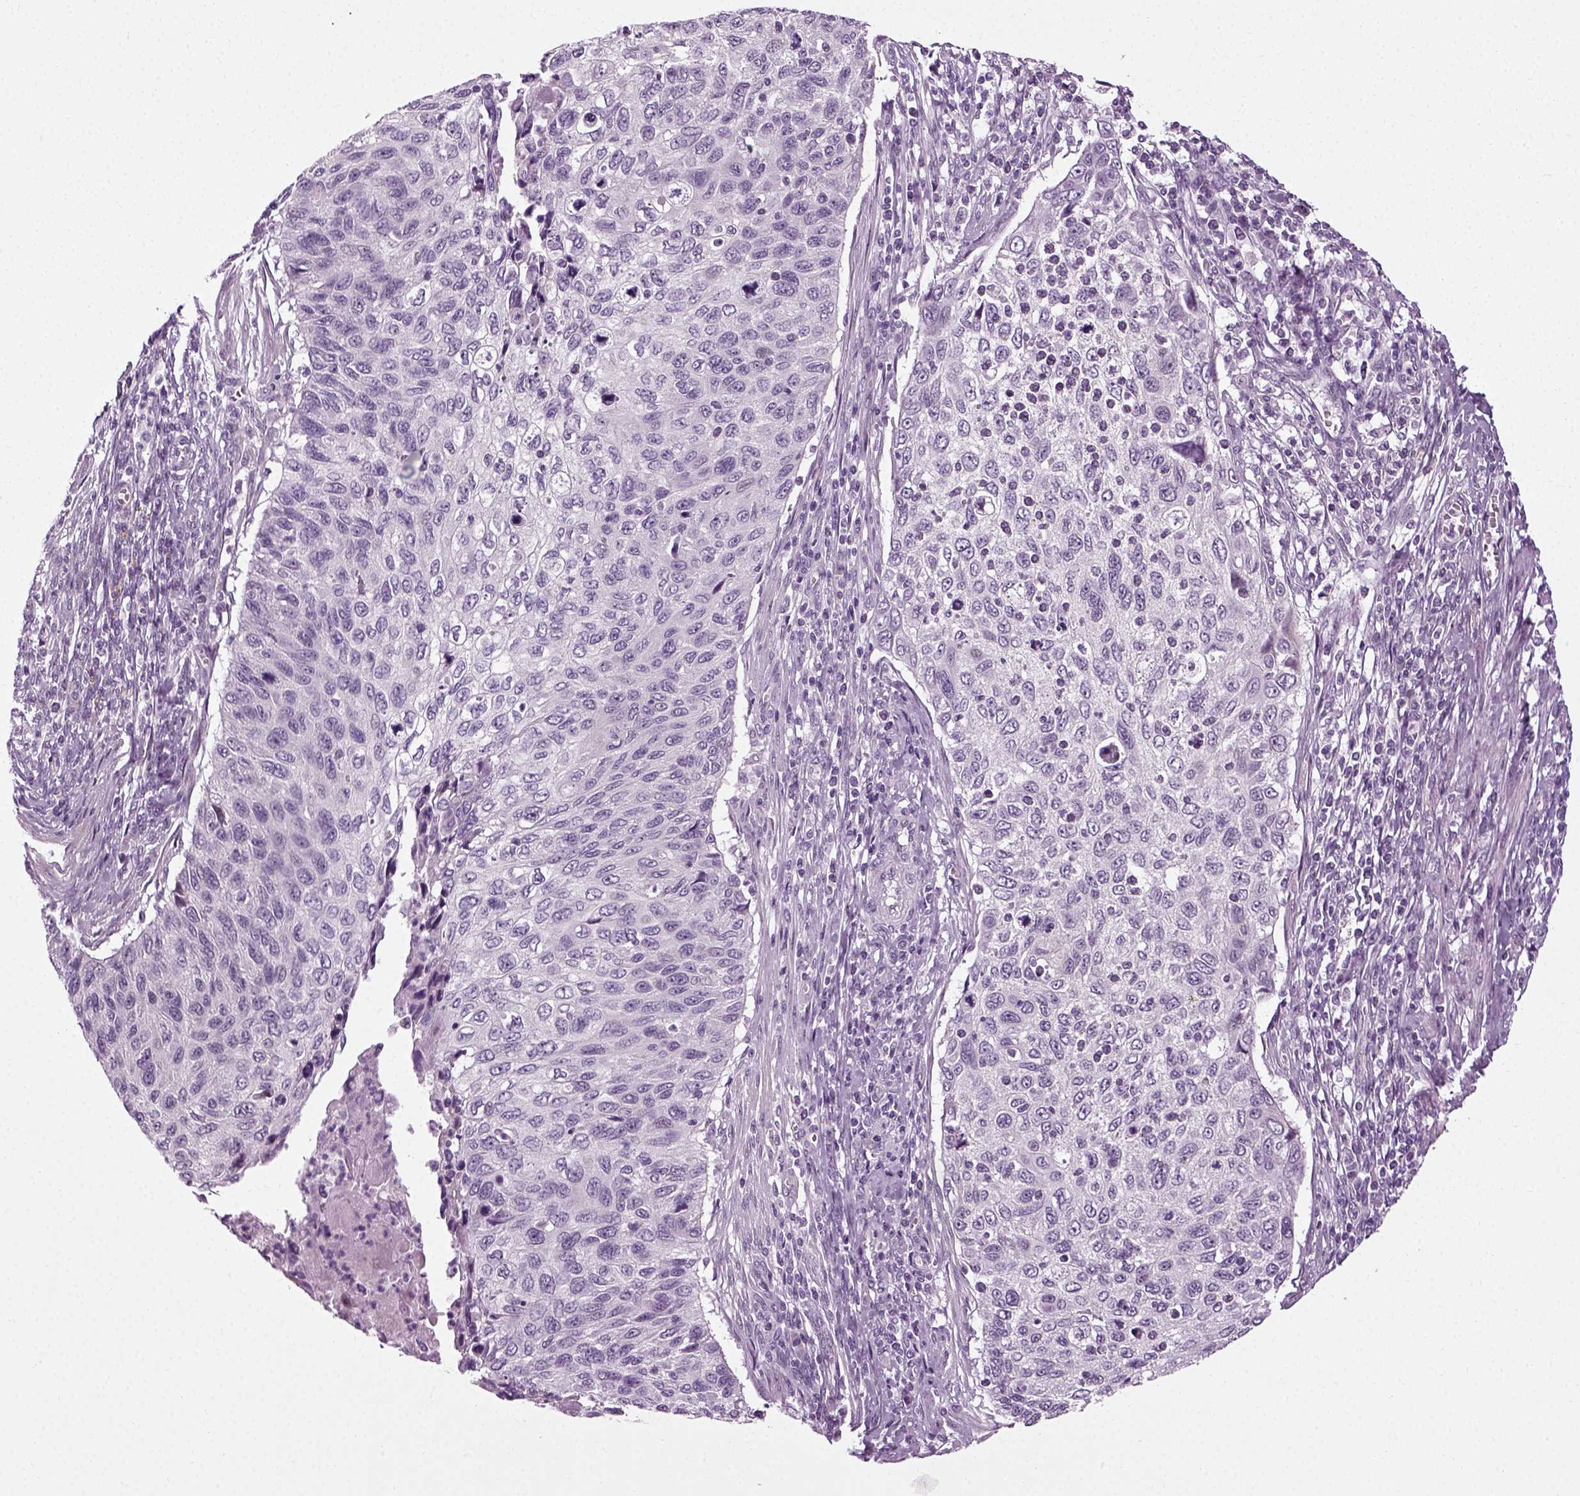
{"staining": {"intensity": "negative", "quantity": "none", "location": "none"}, "tissue": "cervical cancer", "cell_type": "Tumor cells", "image_type": "cancer", "snomed": [{"axis": "morphology", "description": "Squamous cell carcinoma, NOS"}, {"axis": "topography", "description": "Cervix"}], "caption": "Immunohistochemistry of cervical cancer (squamous cell carcinoma) shows no positivity in tumor cells.", "gene": "SCG5", "patient": {"sex": "female", "age": 70}}